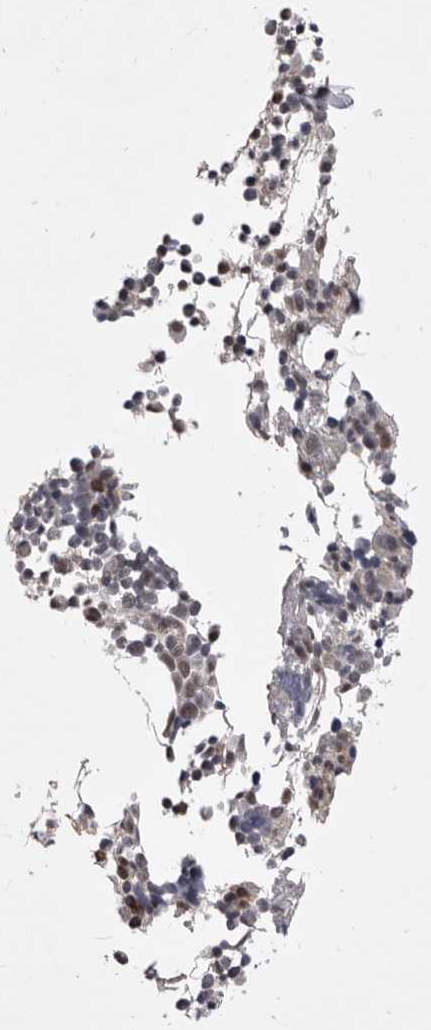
{"staining": {"intensity": "weak", "quantity": "<25%", "location": "nuclear"}, "tissue": "bone marrow", "cell_type": "Hematopoietic cells", "image_type": "normal", "snomed": [{"axis": "morphology", "description": "Normal tissue, NOS"}, {"axis": "morphology", "description": "Inflammation, NOS"}, {"axis": "topography", "description": "Bone marrow"}], "caption": "Immunohistochemical staining of benign human bone marrow reveals no significant positivity in hematopoietic cells. The staining was performed using DAB to visualize the protein expression in brown, while the nuclei were stained in blue with hematoxylin (Magnification: 20x).", "gene": "PRPF3", "patient": {"sex": "male", "age": 68}}